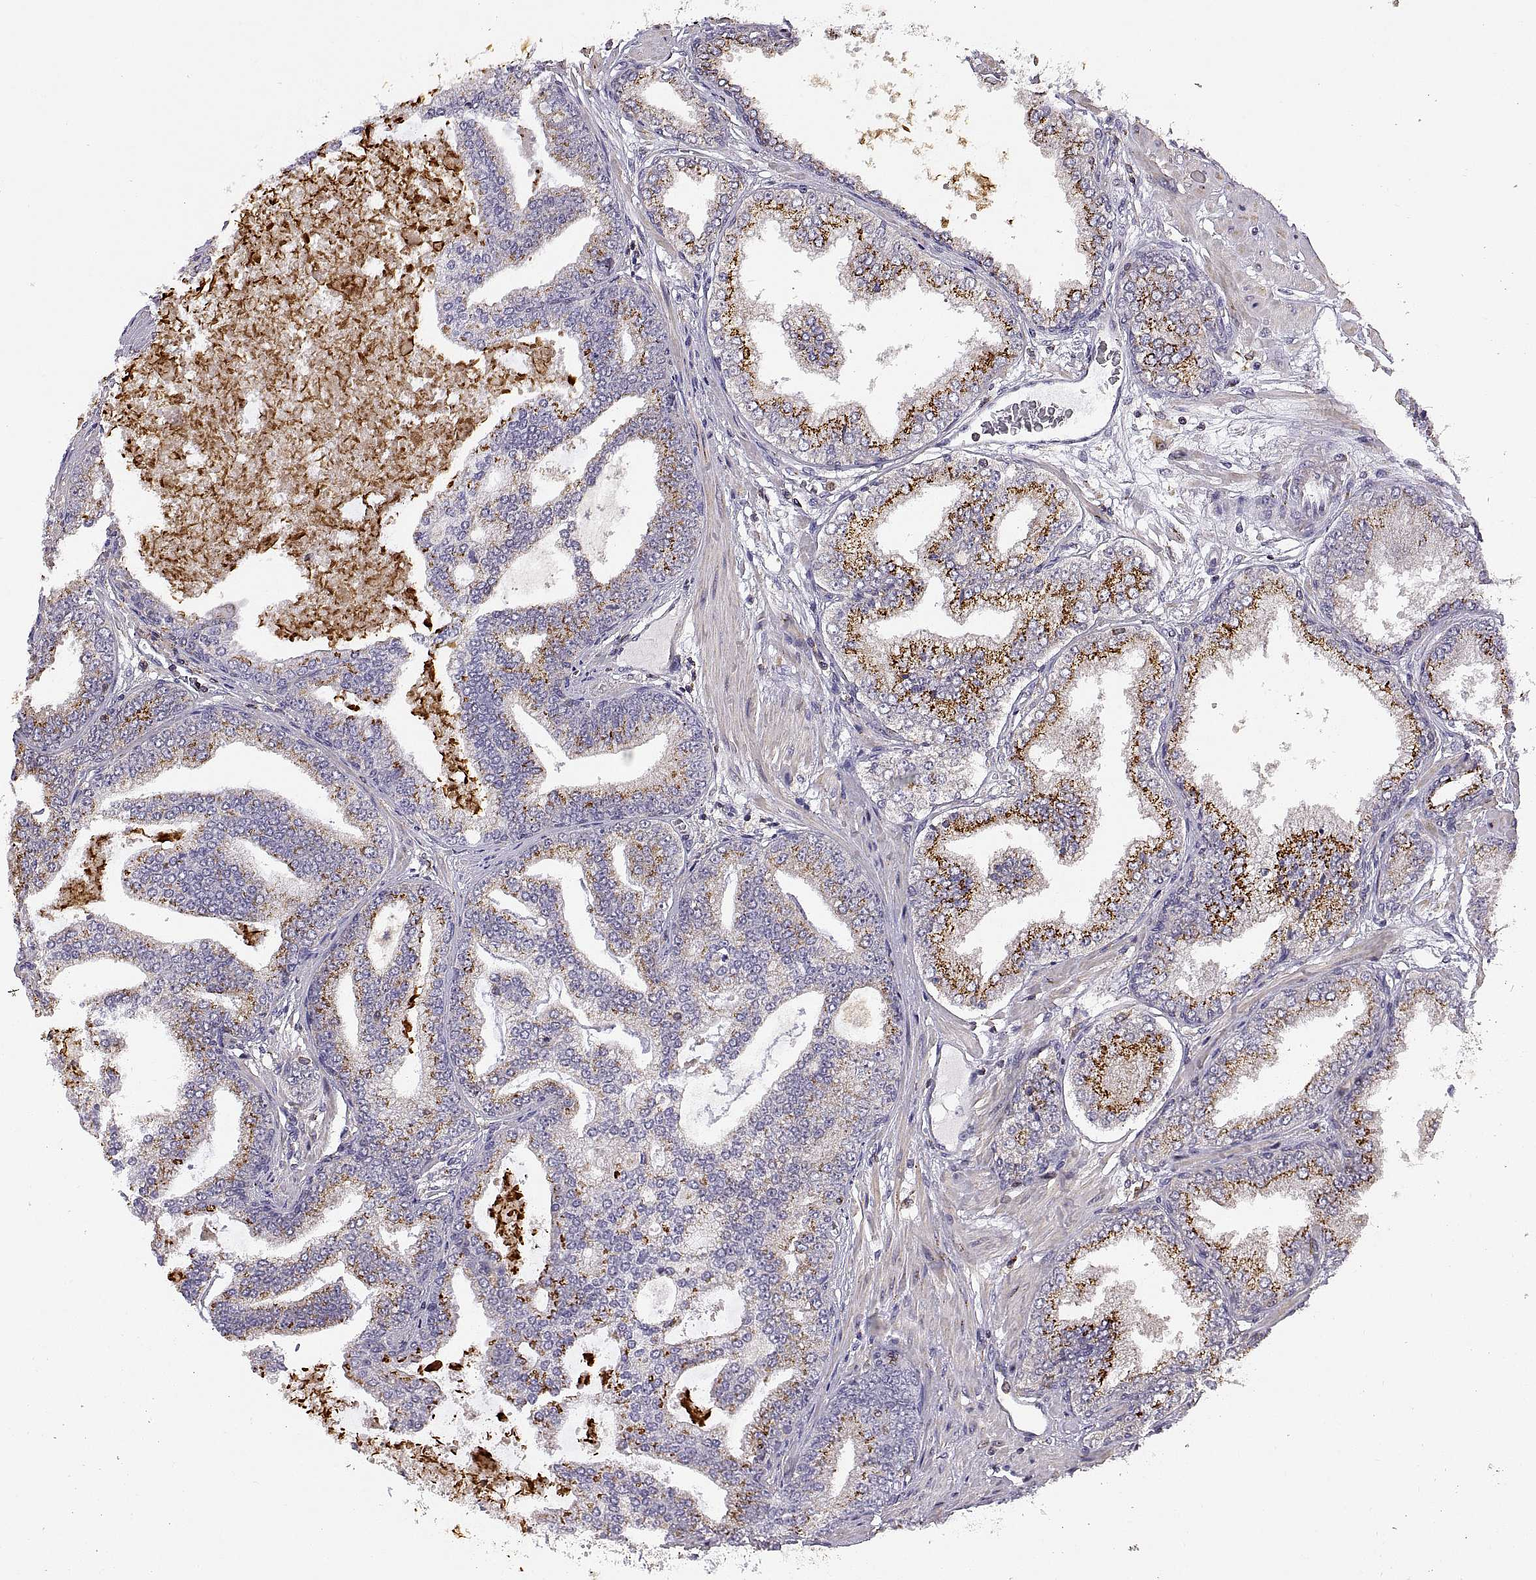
{"staining": {"intensity": "strong", "quantity": "25%-75%", "location": "cytoplasmic/membranous"}, "tissue": "prostate cancer", "cell_type": "Tumor cells", "image_type": "cancer", "snomed": [{"axis": "morphology", "description": "Adenocarcinoma, NOS"}, {"axis": "topography", "description": "Prostate"}], "caption": "The histopathology image shows a brown stain indicating the presence of a protein in the cytoplasmic/membranous of tumor cells in adenocarcinoma (prostate).", "gene": "ACAP1", "patient": {"sex": "male", "age": 64}}